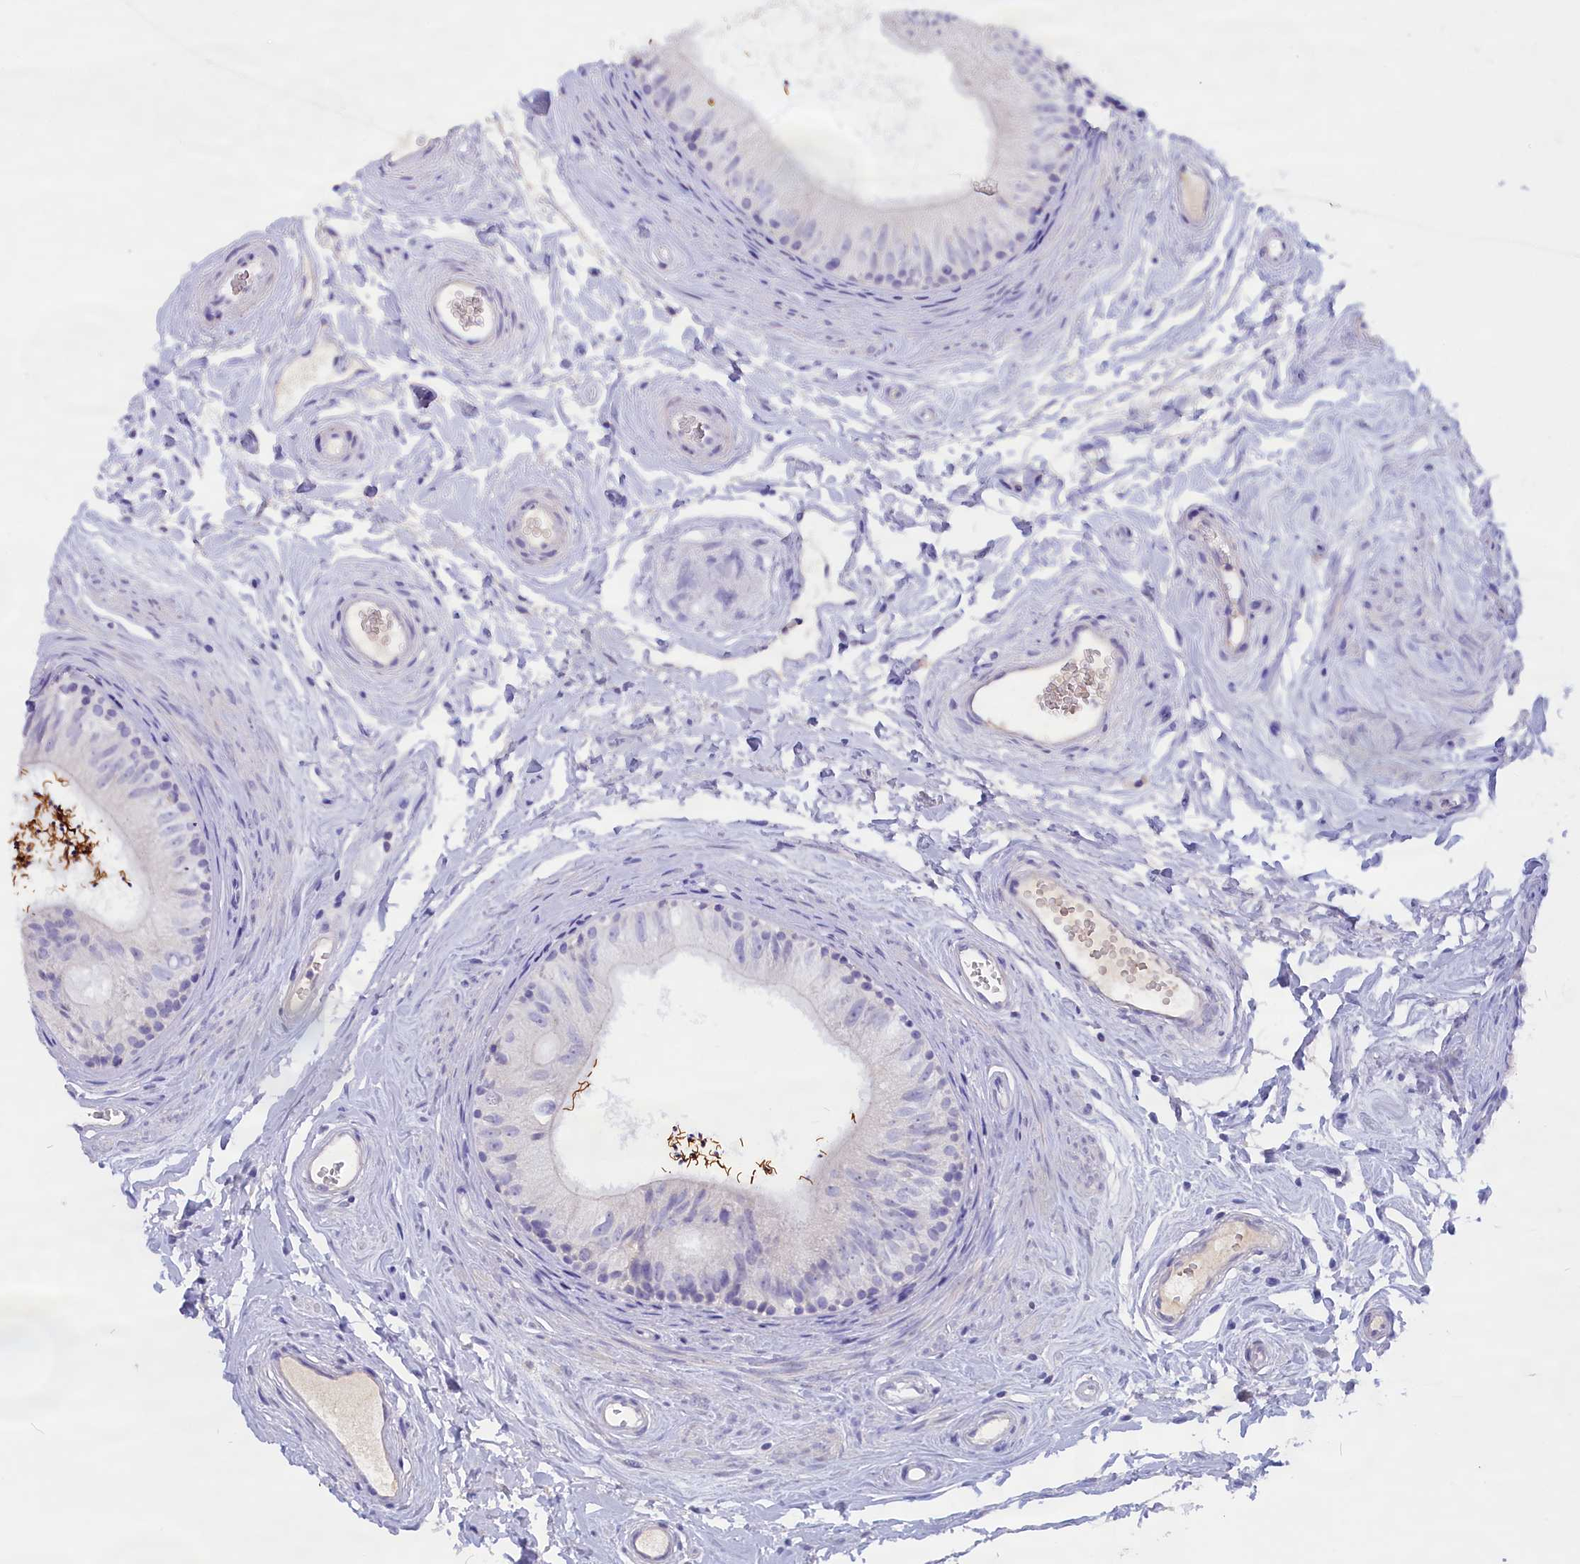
{"staining": {"intensity": "negative", "quantity": "none", "location": "none"}, "tissue": "epididymis", "cell_type": "Glandular cells", "image_type": "normal", "snomed": [{"axis": "morphology", "description": "Normal tissue, NOS"}, {"axis": "topography", "description": "Epididymis"}], "caption": "Protein analysis of unremarkable epididymis shows no significant expression in glandular cells.", "gene": "ADGRA1", "patient": {"sex": "male", "age": 56}}